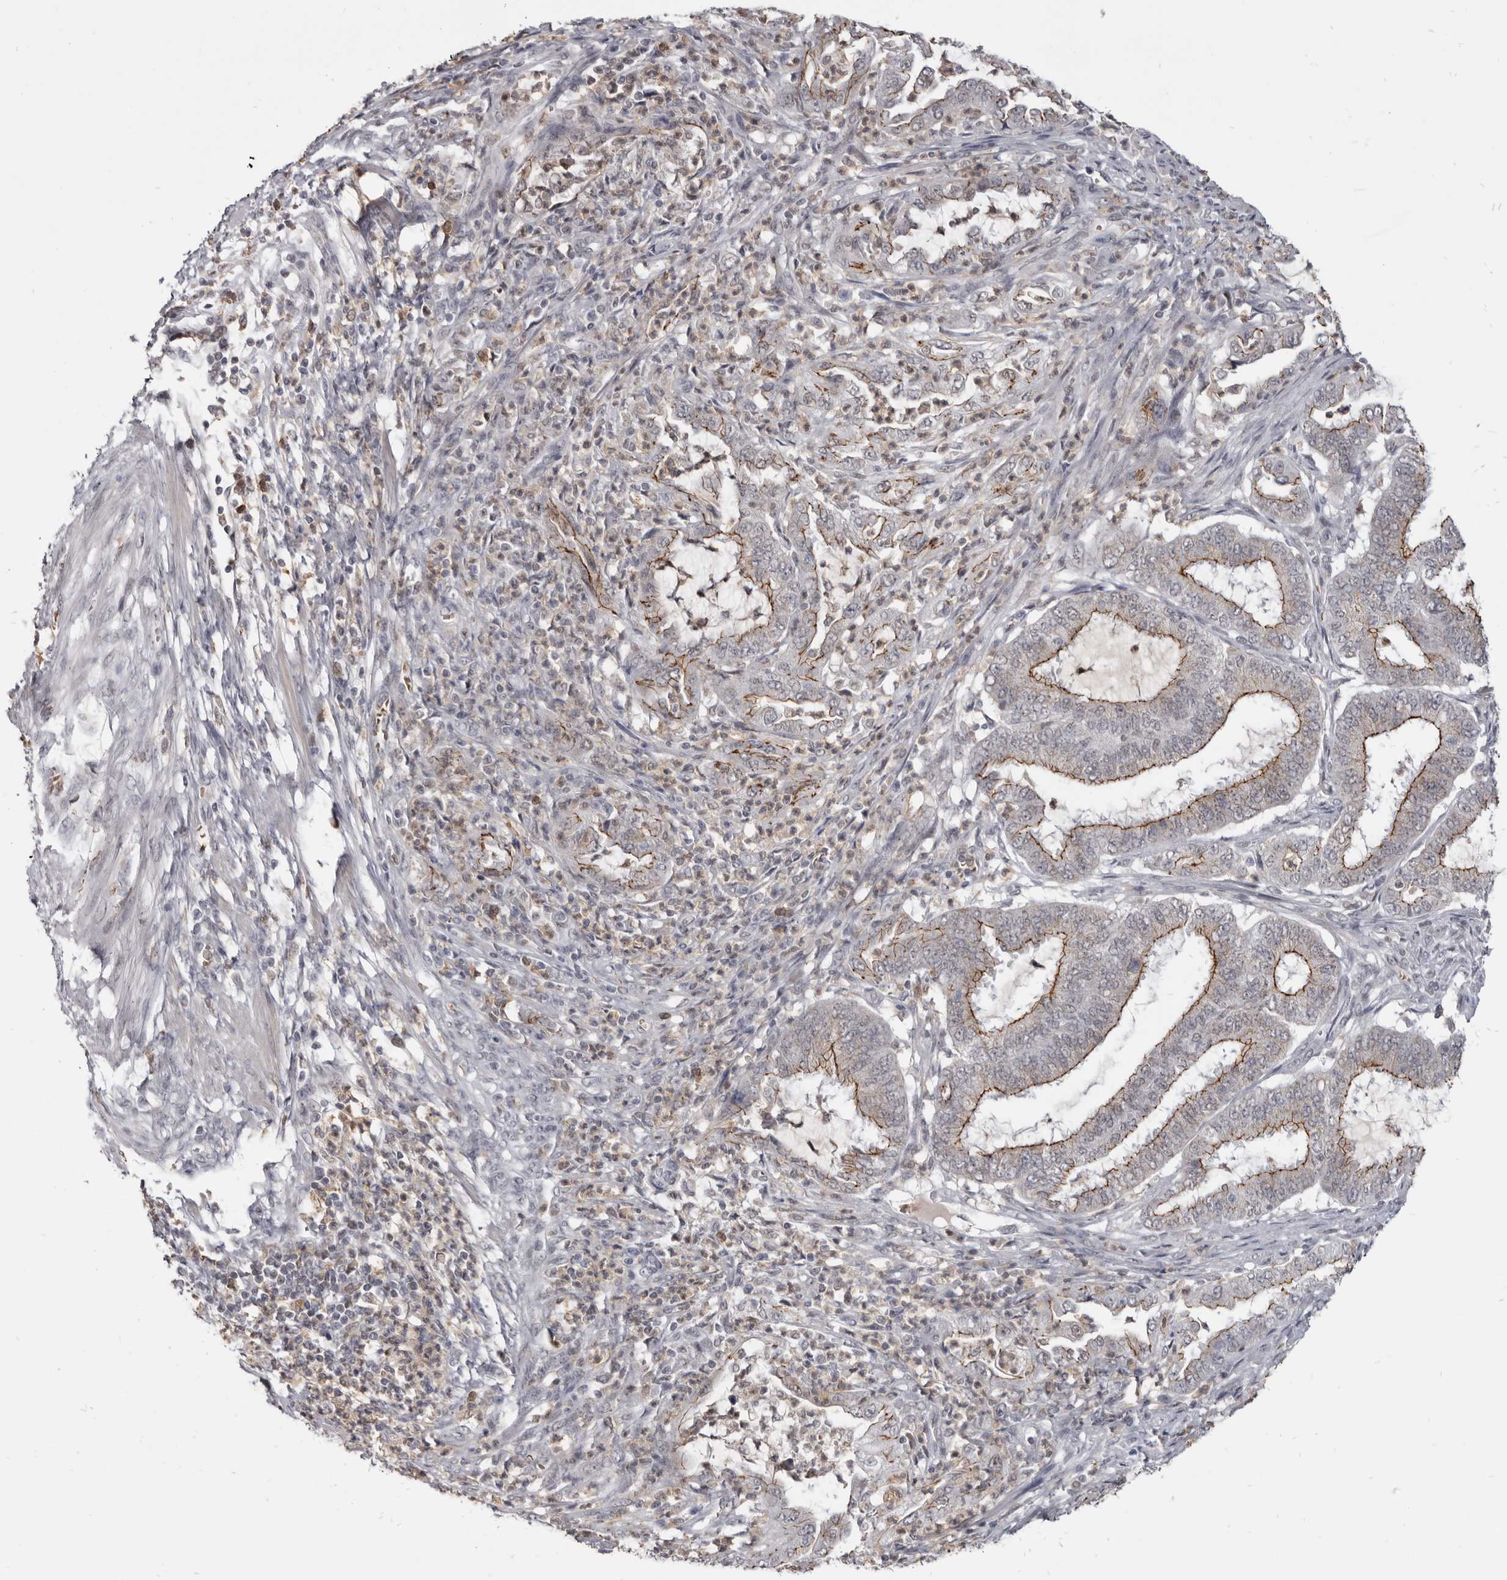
{"staining": {"intensity": "moderate", "quantity": "25%-75%", "location": "cytoplasmic/membranous"}, "tissue": "endometrial cancer", "cell_type": "Tumor cells", "image_type": "cancer", "snomed": [{"axis": "morphology", "description": "Adenocarcinoma, NOS"}, {"axis": "topography", "description": "Endometrium"}], "caption": "Immunohistochemistry micrograph of human adenocarcinoma (endometrial) stained for a protein (brown), which shows medium levels of moderate cytoplasmic/membranous expression in about 25%-75% of tumor cells.", "gene": "CGN", "patient": {"sex": "female", "age": 51}}